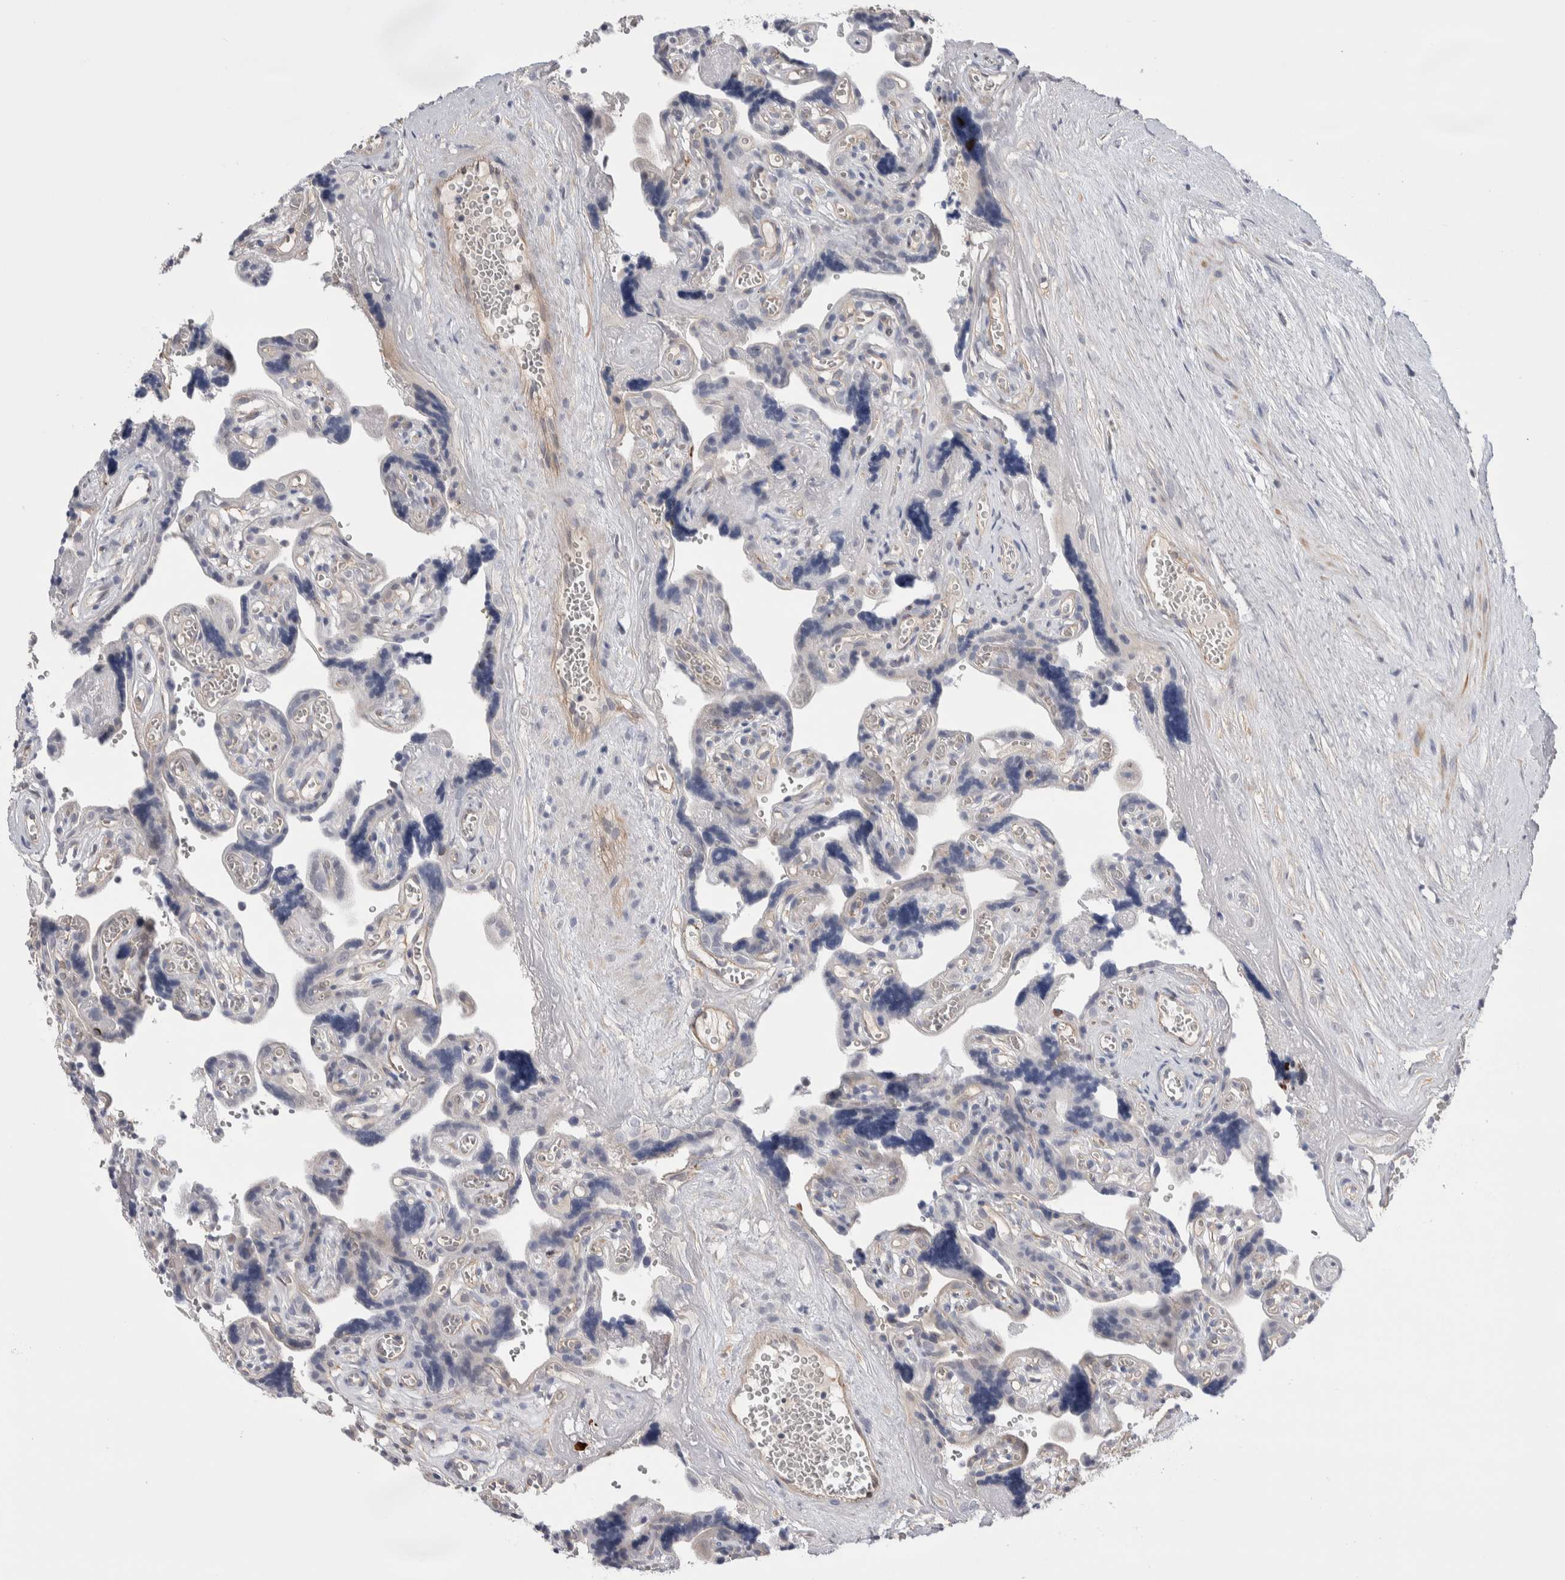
{"staining": {"intensity": "negative", "quantity": "none", "location": "none"}, "tissue": "placenta", "cell_type": "Decidual cells", "image_type": "normal", "snomed": [{"axis": "morphology", "description": "Normal tissue, NOS"}, {"axis": "topography", "description": "Placenta"}], "caption": "A high-resolution image shows immunohistochemistry staining of benign placenta, which displays no significant expression in decidual cells.", "gene": "ZBTB49", "patient": {"sex": "female", "age": 30}}